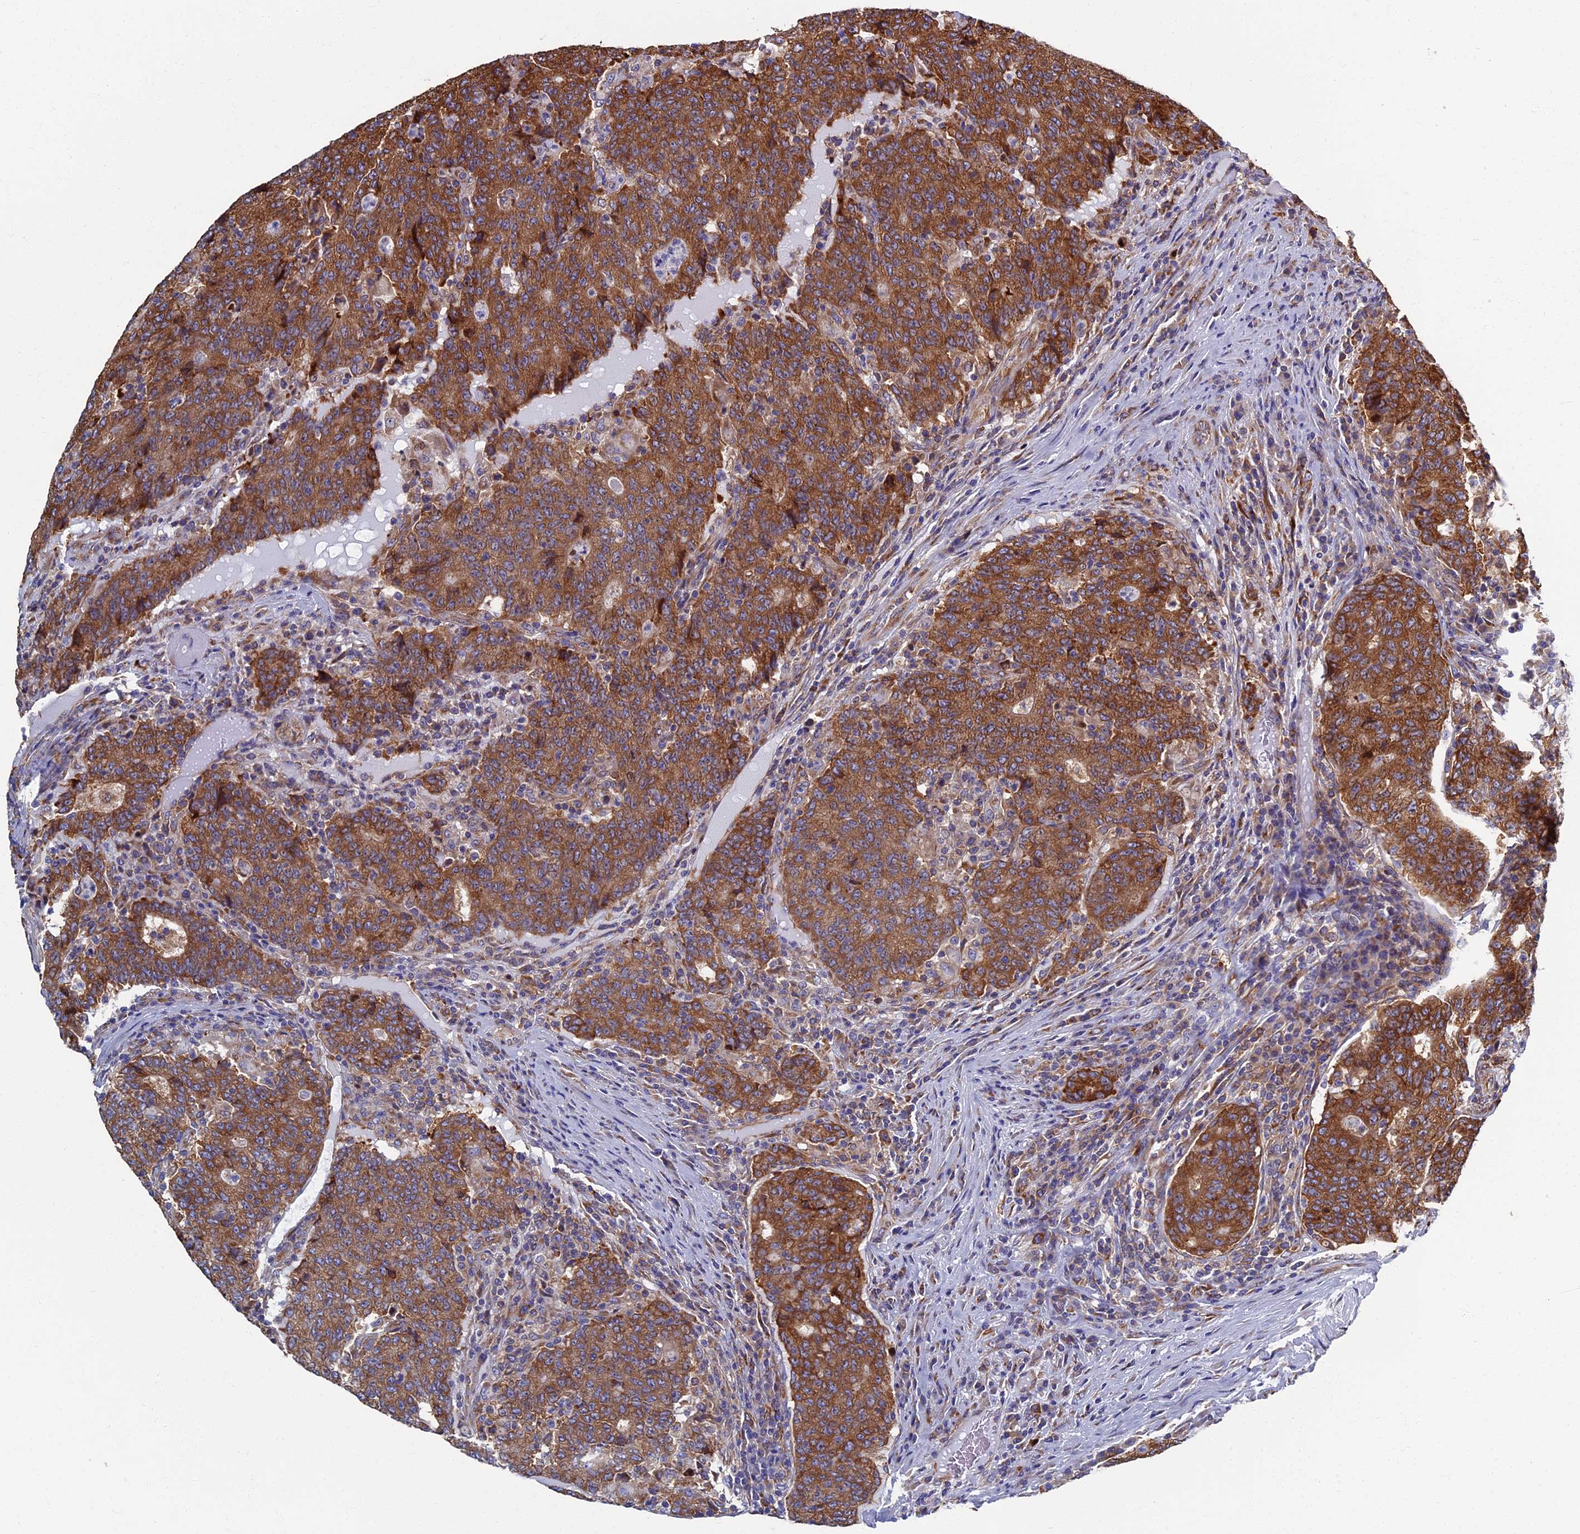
{"staining": {"intensity": "strong", "quantity": ">75%", "location": "cytoplasmic/membranous"}, "tissue": "colorectal cancer", "cell_type": "Tumor cells", "image_type": "cancer", "snomed": [{"axis": "morphology", "description": "Adenocarcinoma, NOS"}, {"axis": "topography", "description": "Colon"}], "caption": "Strong cytoplasmic/membranous protein positivity is present in approximately >75% of tumor cells in colorectal cancer.", "gene": "YBX1", "patient": {"sex": "female", "age": 75}}